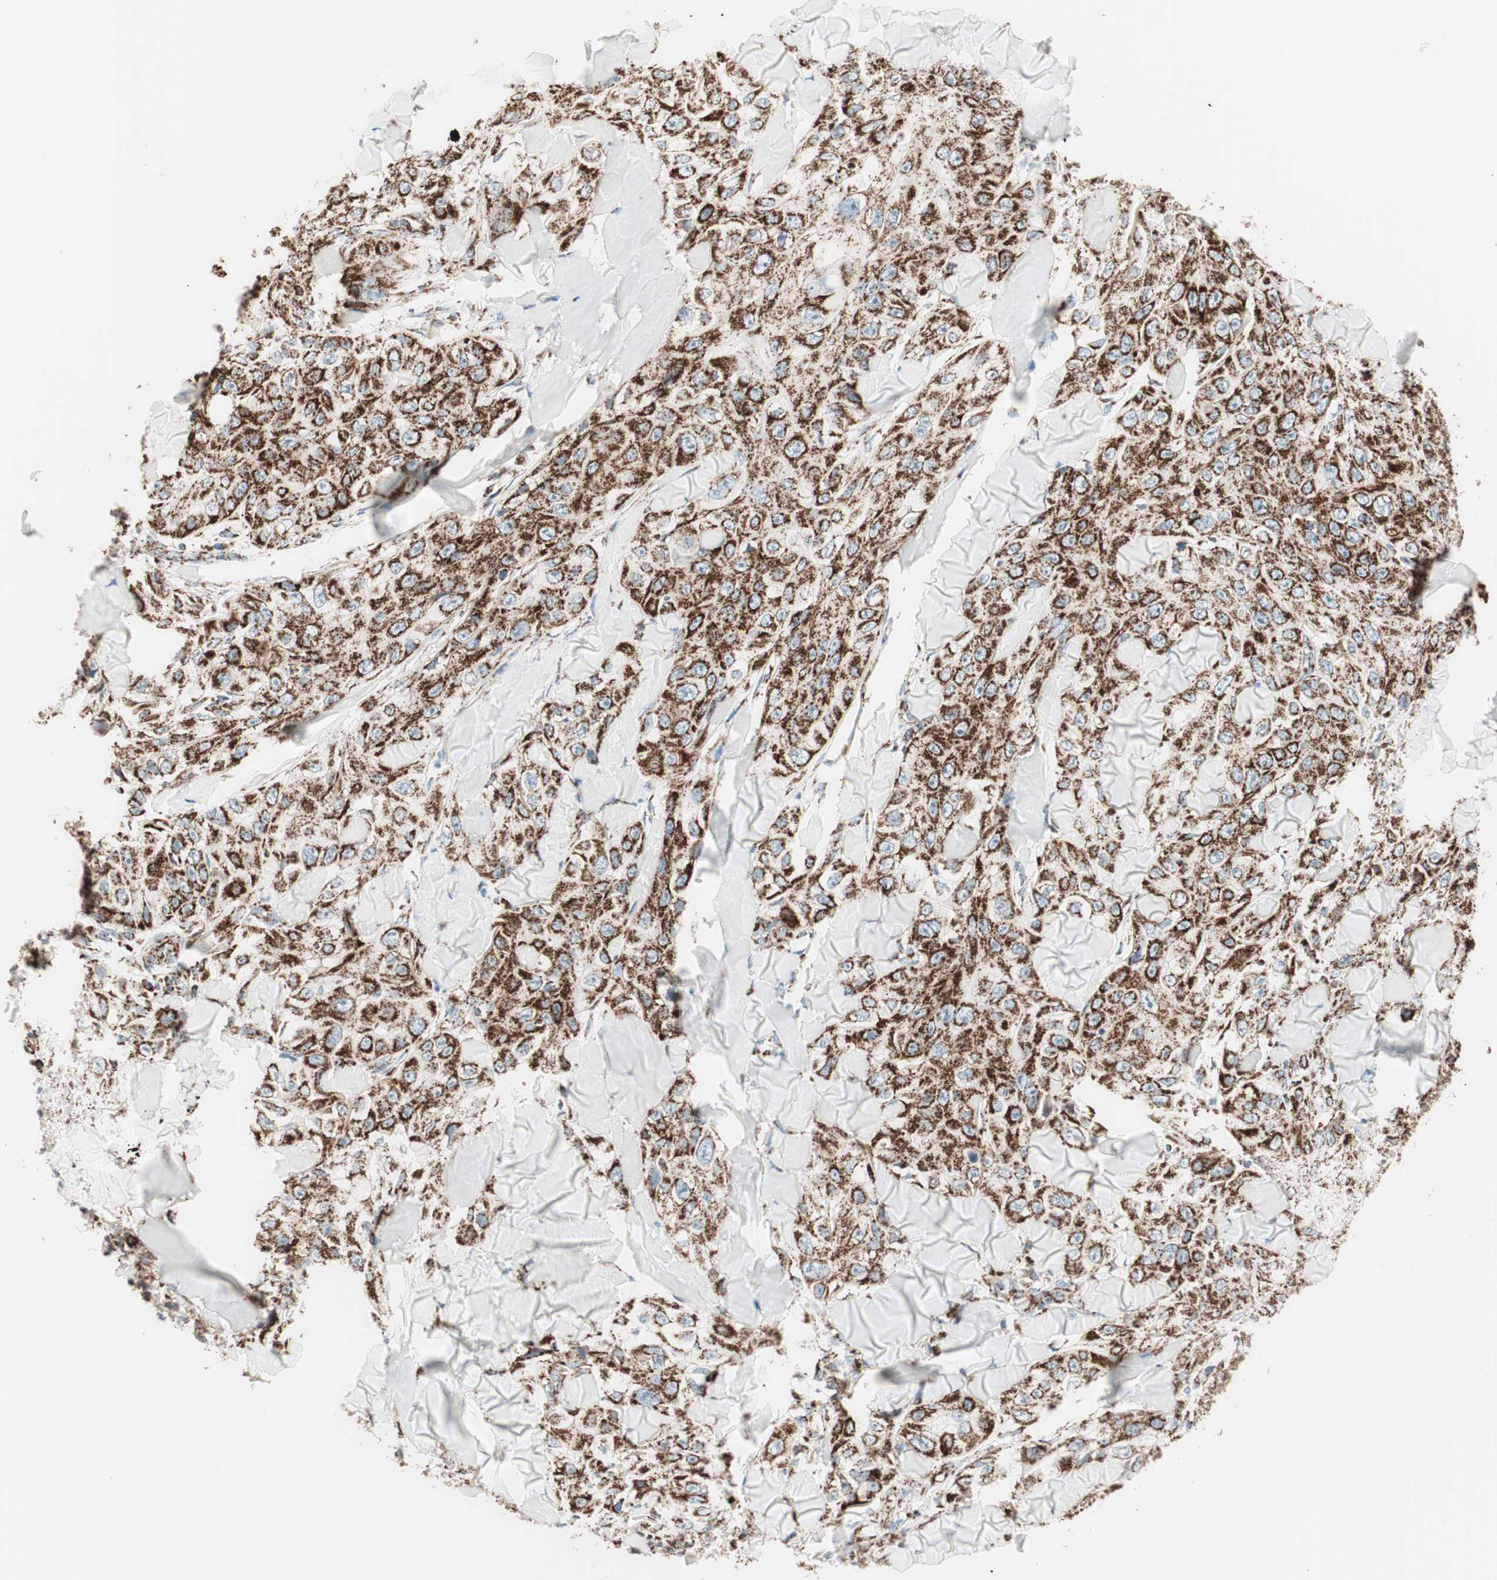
{"staining": {"intensity": "strong", "quantity": ">75%", "location": "cytoplasmic/membranous"}, "tissue": "skin cancer", "cell_type": "Tumor cells", "image_type": "cancer", "snomed": [{"axis": "morphology", "description": "Squamous cell carcinoma, NOS"}, {"axis": "topography", "description": "Skin"}], "caption": "The immunohistochemical stain shows strong cytoplasmic/membranous positivity in tumor cells of skin cancer (squamous cell carcinoma) tissue. (DAB IHC with brightfield microscopy, high magnification).", "gene": "TOMM20", "patient": {"sex": "male", "age": 86}}